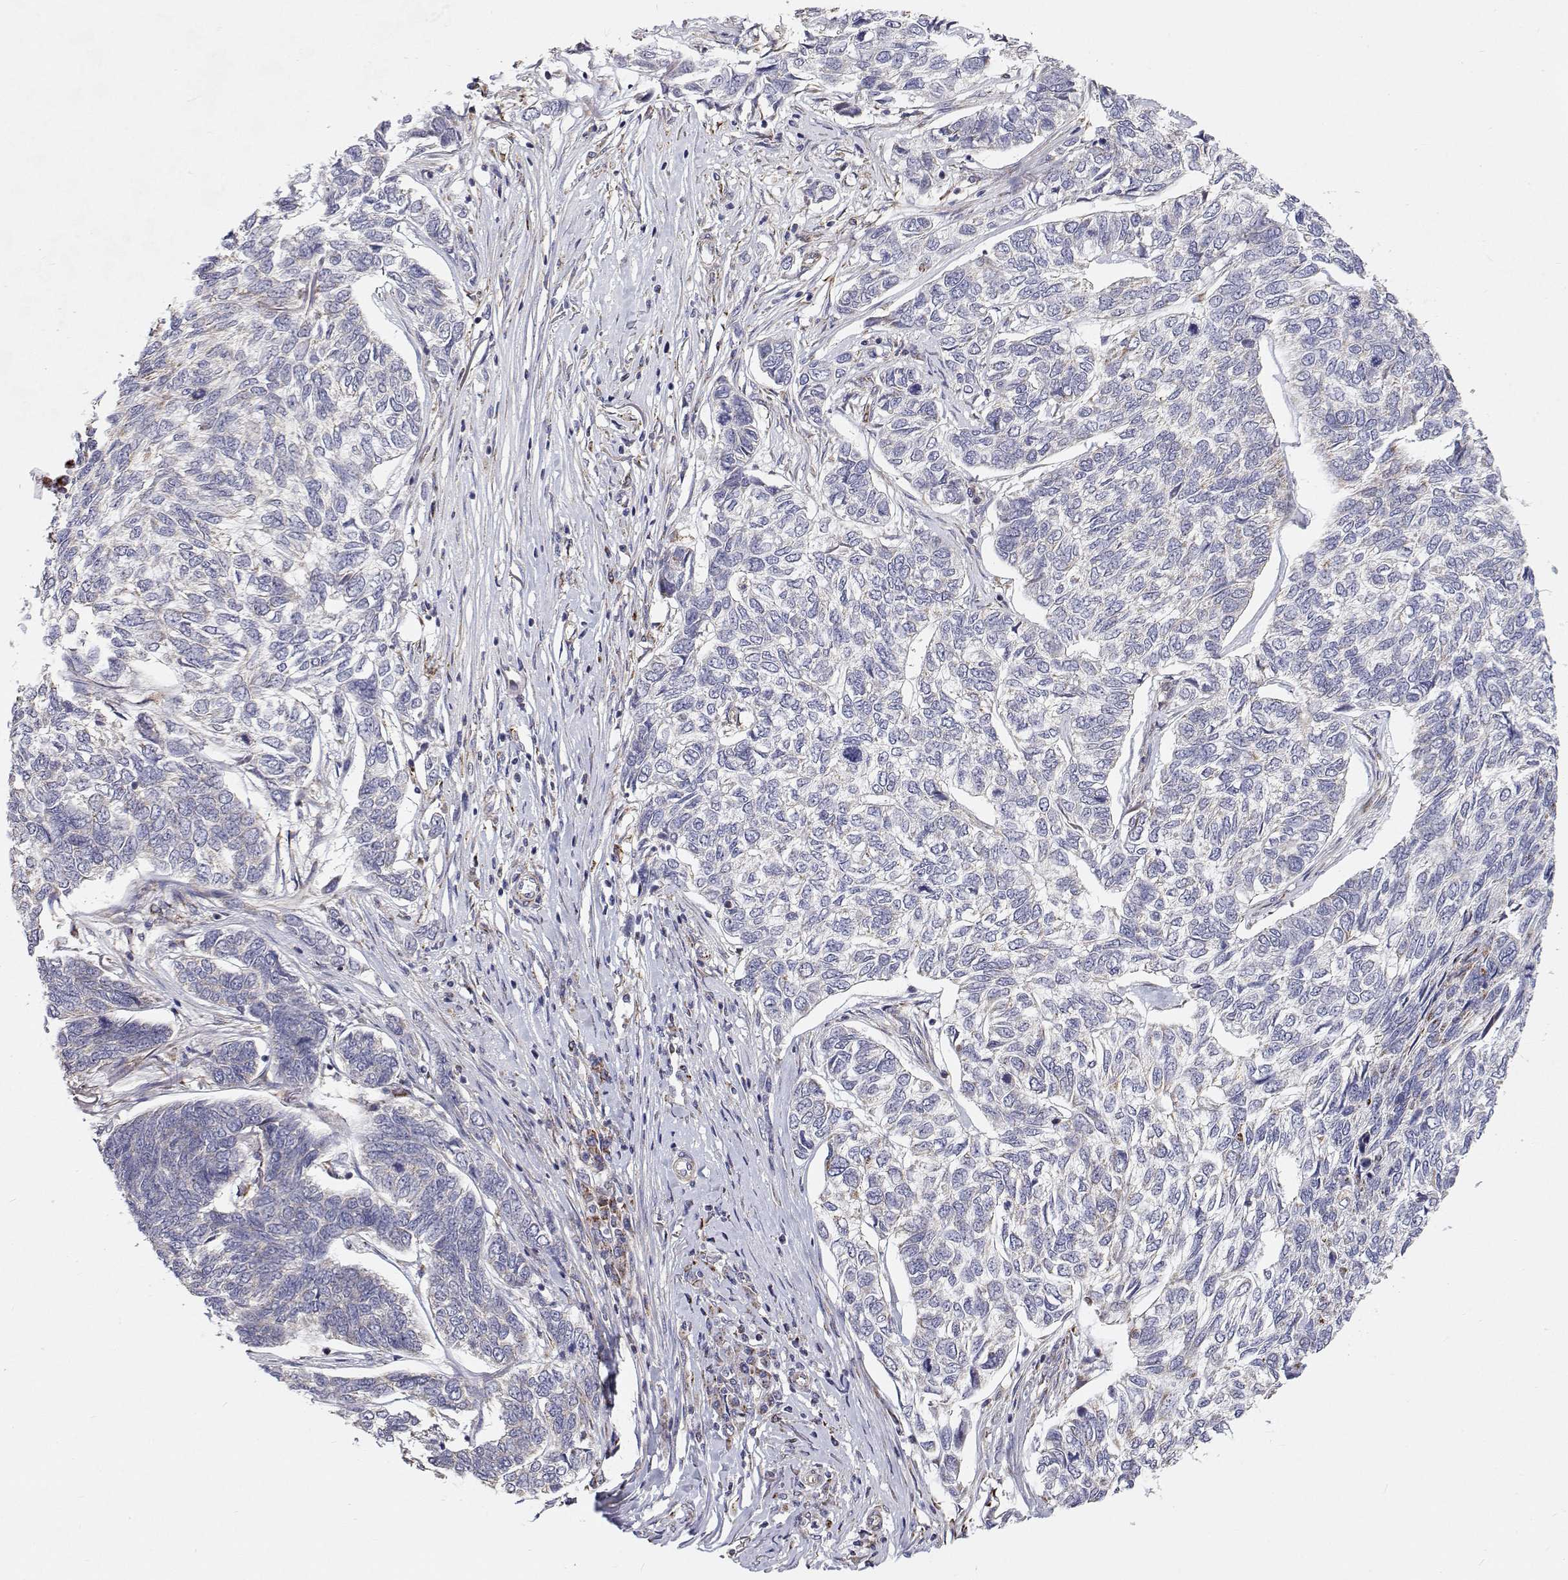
{"staining": {"intensity": "negative", "quantity": "none", "location": "none"}, "tissue": "skin cancer", "cell_type": "Tumor cells", "image_type": "cancer", "snomed": [{"axis": "morphology", "description": "Basal cell carcinoma"}, {"axis": "topography", "description": "Skin"}], "caption": "There is no significant expression in tumor cells of basal cell carcinoma (skin).", "gene": "SPICE1", "patient": {"sex": "female", "age": 65}}